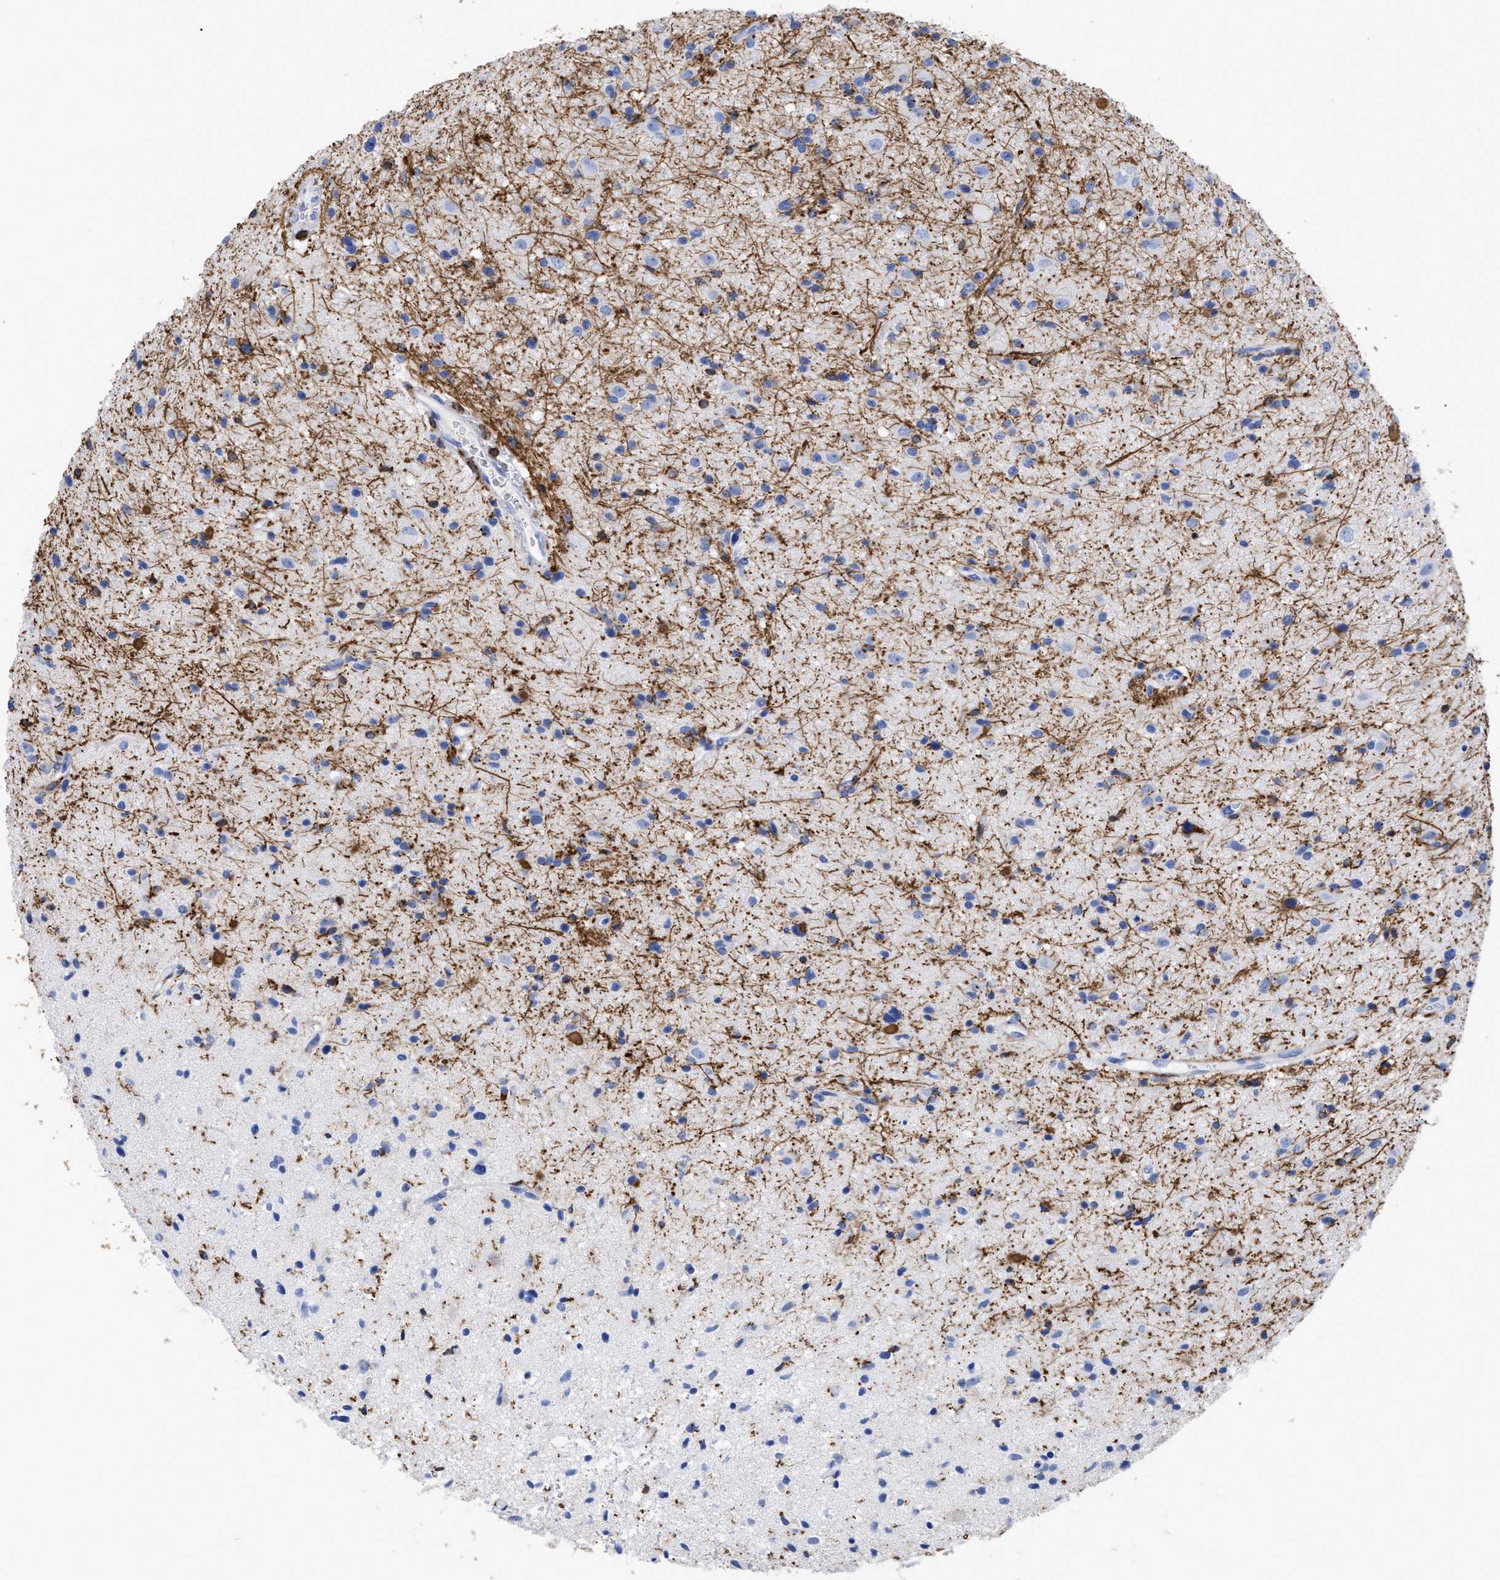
{"staining": {"intensity": "negative", "quantity": "none", "location": "none"}, "tissue": "glioma", "cell_type": "Tumor cells", "image_type": "cancer", "snomed": [{"axis": "morphology", "description": "Glioma, malignant, High grade"}, {"axis": "topography", "description": "Brain"}], "caption": "Glioma was stained to show a protein in brown. There is no significant expression in tumor cells.", "gene": "HCLS1", "patient": {"sex": "male", "age": 33}}